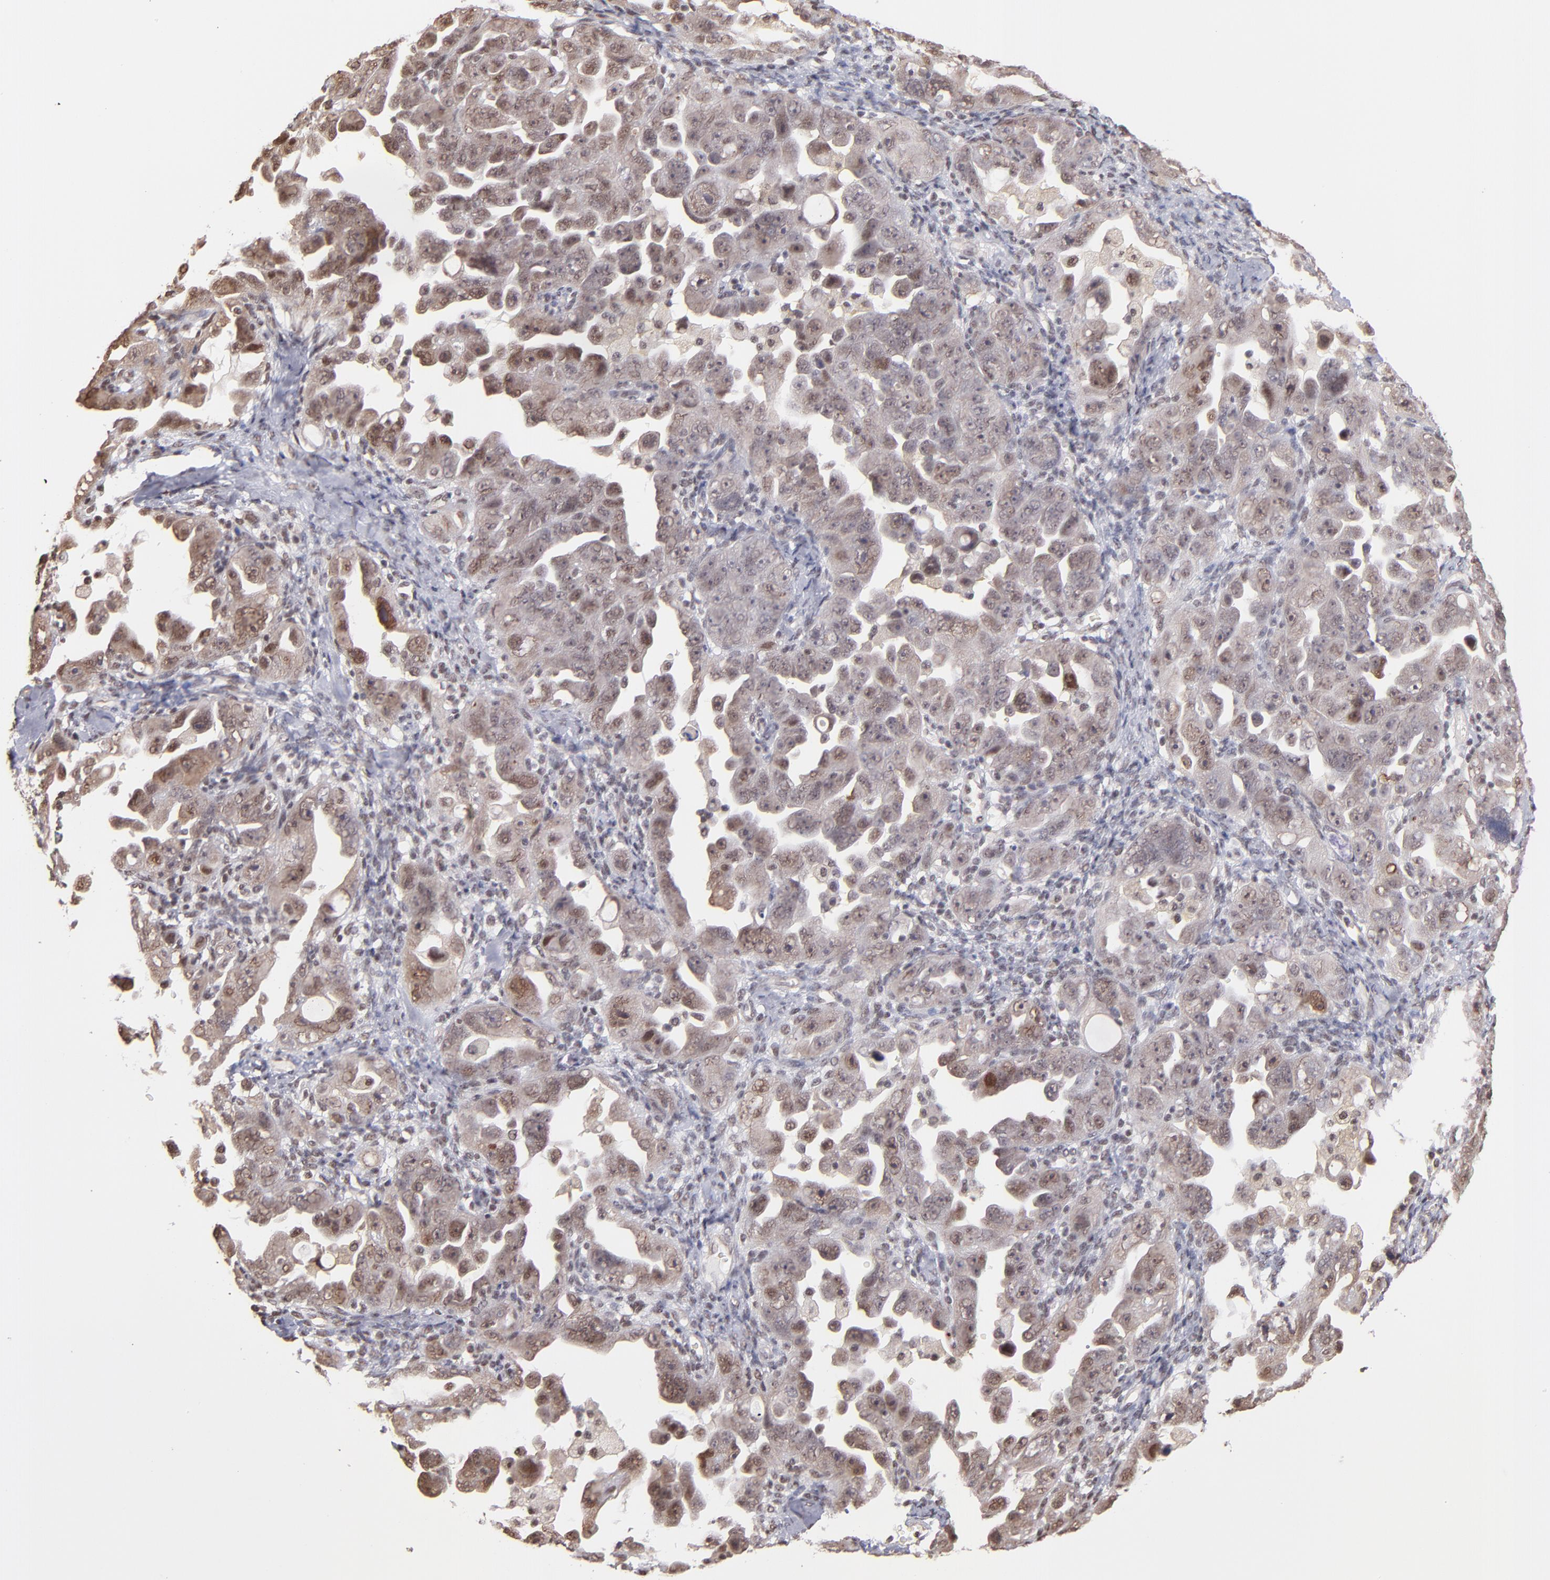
{"staining": {"intensity": "moderate", "quantity": "<25%", "location": "nuclear"}, "tissue": "ovarian cancer", "cell_type": "Tumor cells", "image_type": "cancer", "snomed": [{"axis": "morphology", "description": "Cystadenocarcinoma, serous, NOS"}, {"axis": "topography", "description": "Ovary"}], "caption": "This micrograph shows IHC staining of human serous cystadenocarcinoma (ovarian), with low moderate nuclear staining in approximately <25% of tumor cells.", "gene": "TERF2", "patient": {"sex": "female", "age": 66}}